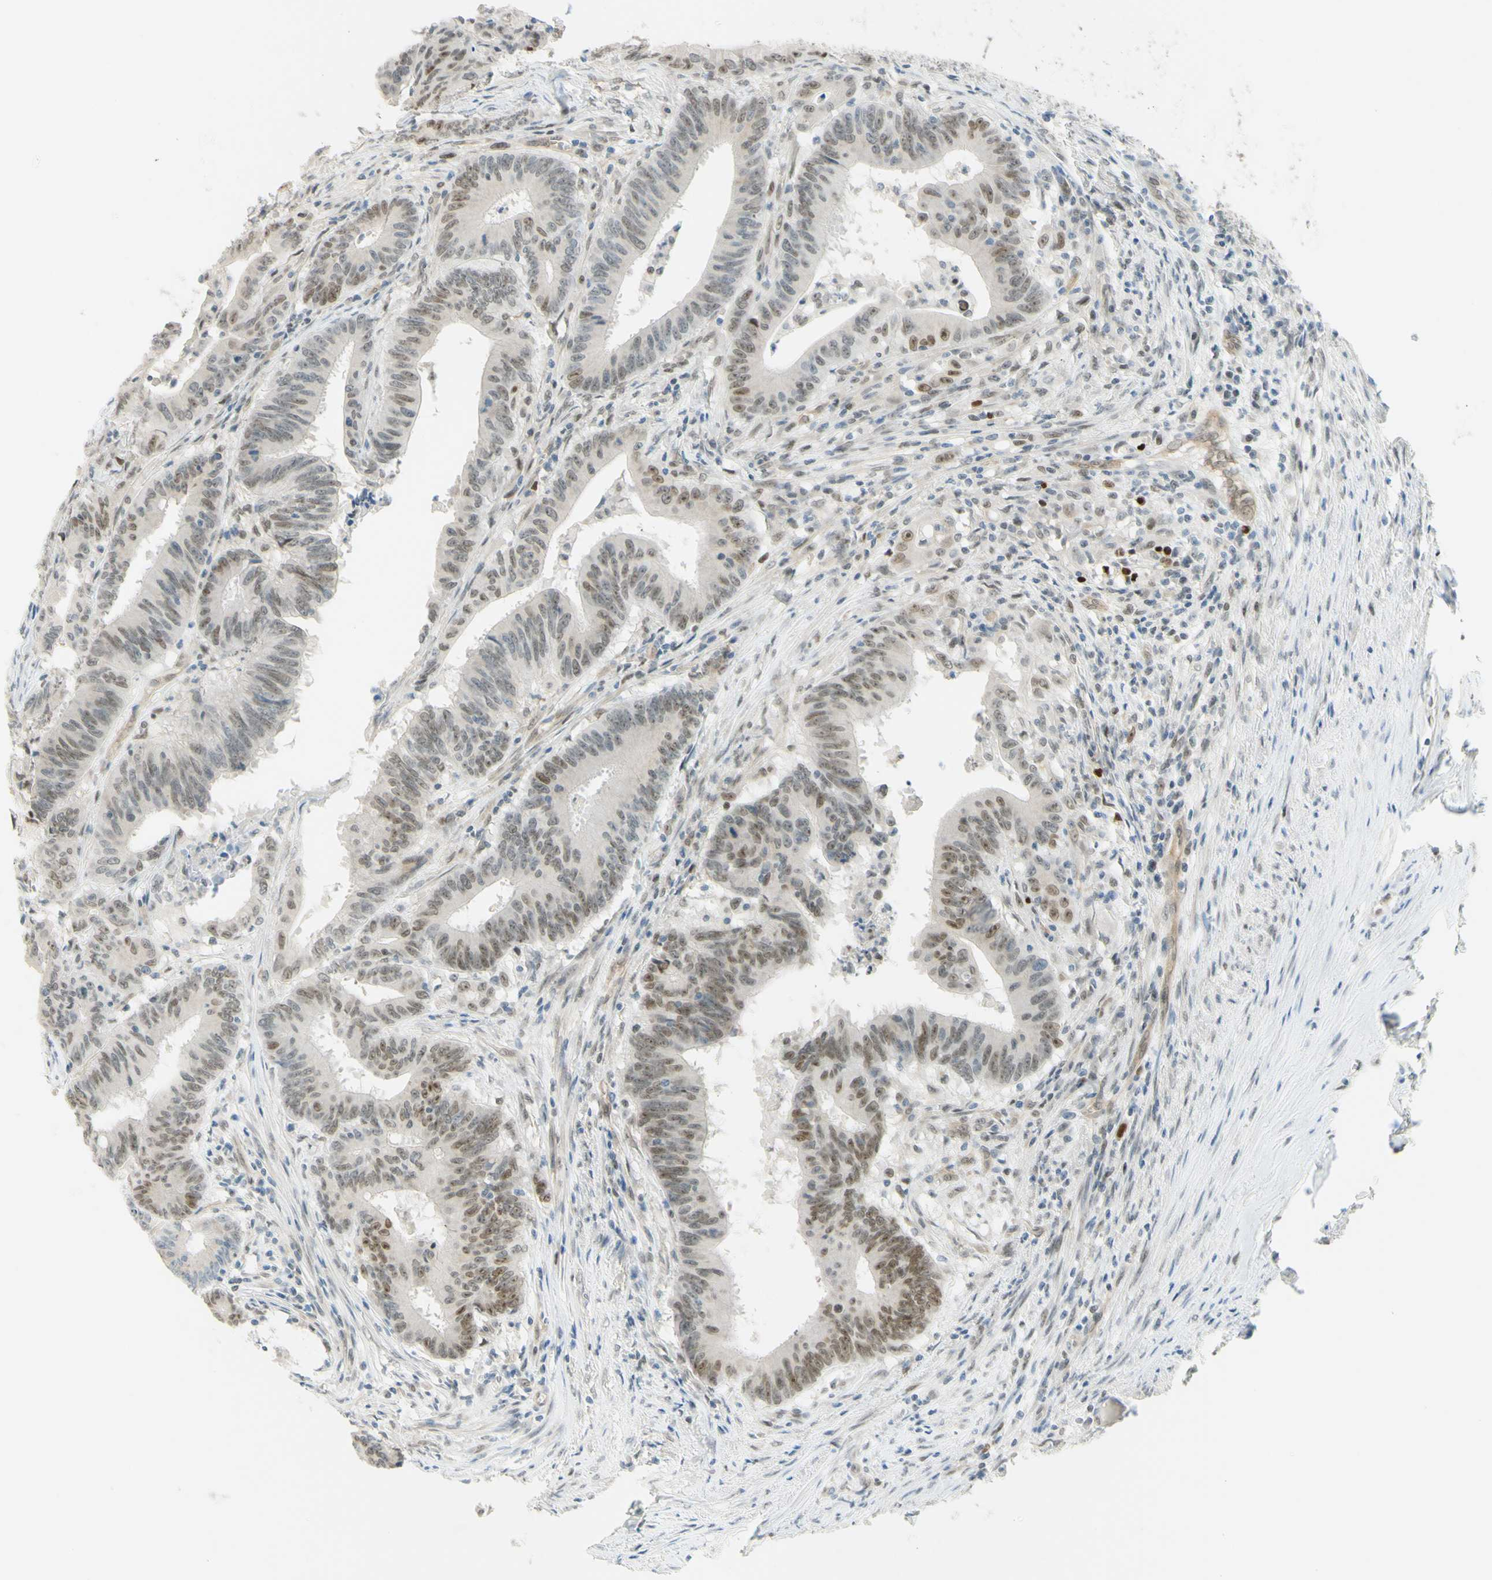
{"staining": {"intensity": "weak", "quantity": ">75%", "location": "nuclear"}, "tissue": "colorectal cancer", "cell_type": "Tumor cells", "image_type": "cancer", "snomed": [{"axis": "morphology", "description": "Adenocarcinoma, NOS"}, {"axis": "topography", "description": "Colon"}], "caption": "DAB immunohistochemical staining of colorectal cancer displays weak nuclear protein positivity in about >75% of tumor cells.", "gene": "POLB", "patient": {"sex": "male", "age": 45}}